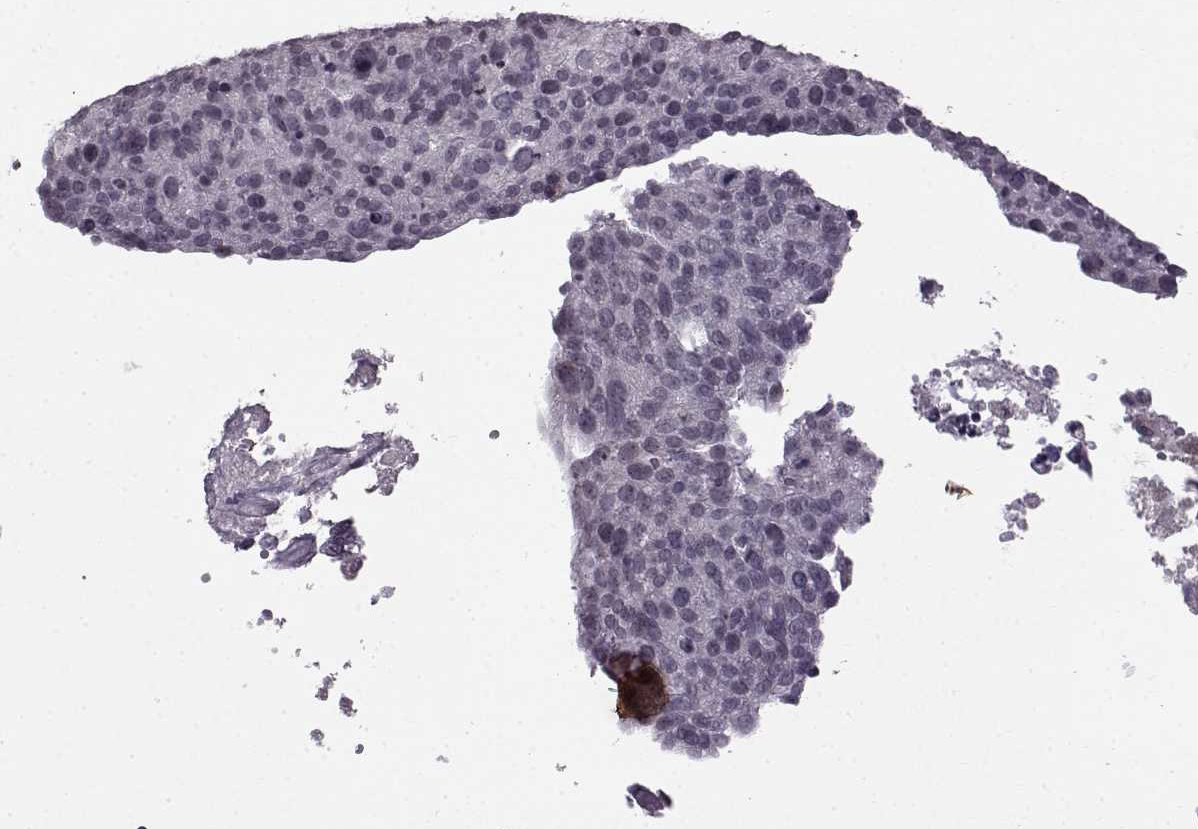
{"staining": {"intensity": "negative", "quantity": "none", "location": "none"}, "tissue": "ovarian cancer", "cell_type": "Tumor cells", "image_type": "cancer", "snomed": [{"axis": "morphology", "description": "Carcinoma, endometroid"}, {"axis": "topography", "description": "Ovary"}], "caption": "Tumor cells are negative for protein expression in human endometroid carcinoma (ovarian).", "gene": "SLC28A2", "patient": {"sex": "female", "age": 58}}